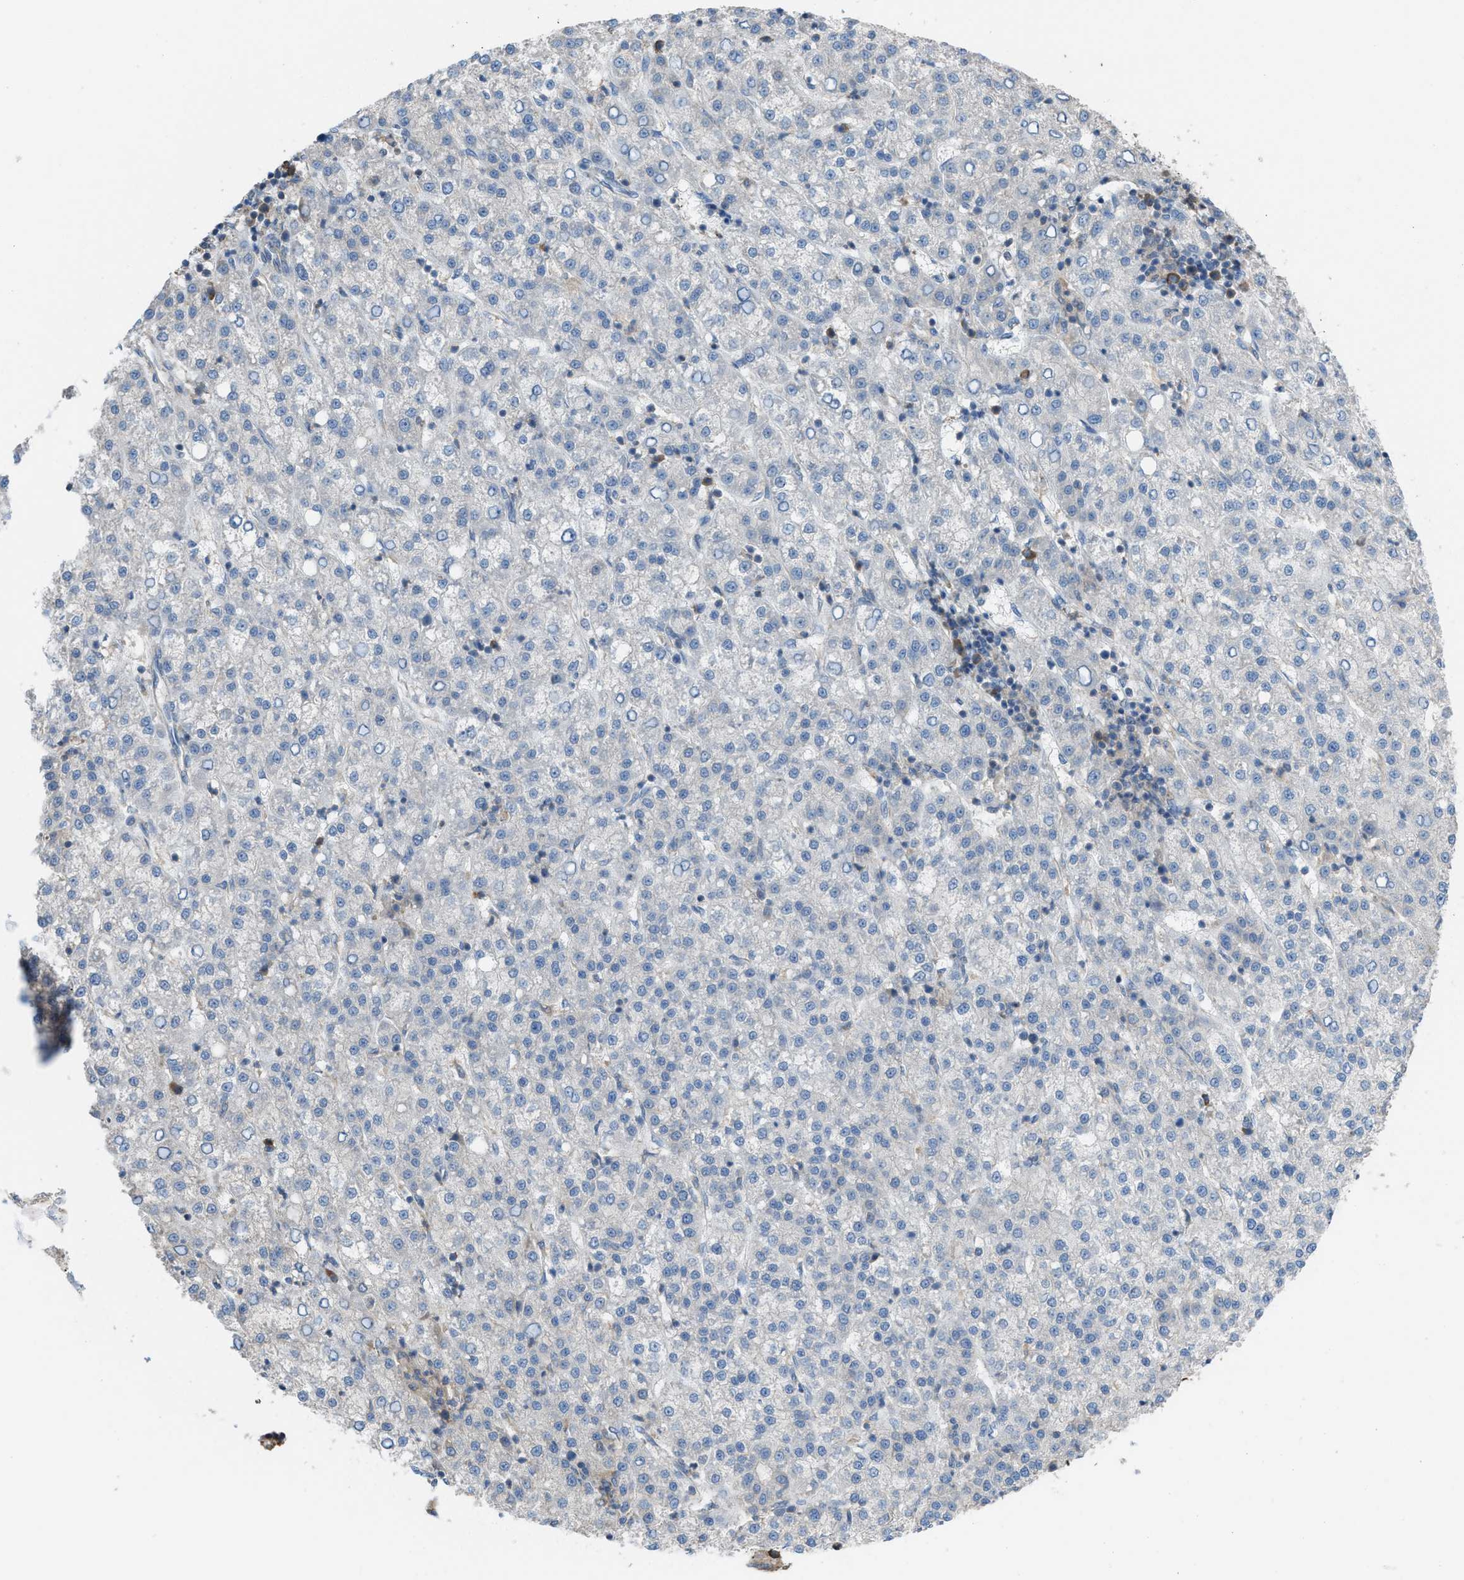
{"staining": {"intensity": "negative", "quantity": "none", "location": "none"}, "tissue": "liver cancer", "cell_type": "Tumor cells", "image_type": "cancer", "snomed": [{"axis": "morphology", "description": "Carcinoma, Hepatocellular, NOS"}, {"axis": "topography", "description": "Liver"}], "caption": "Immunohistochemistry (IHC) image of neoplastic tissue: human liver hepatocellular carcinoma stained with DAB (3,3'-diaminobenzidine) displays no significant protein expression in tumor cells. The staining was performed using DAB to visualize the protein expression in brown, while the nuclei were stained in blue with hematoxylin (Magnification: 20x).", "gene": "PLAA", "patient": {"sex": "female", "age": 58}}